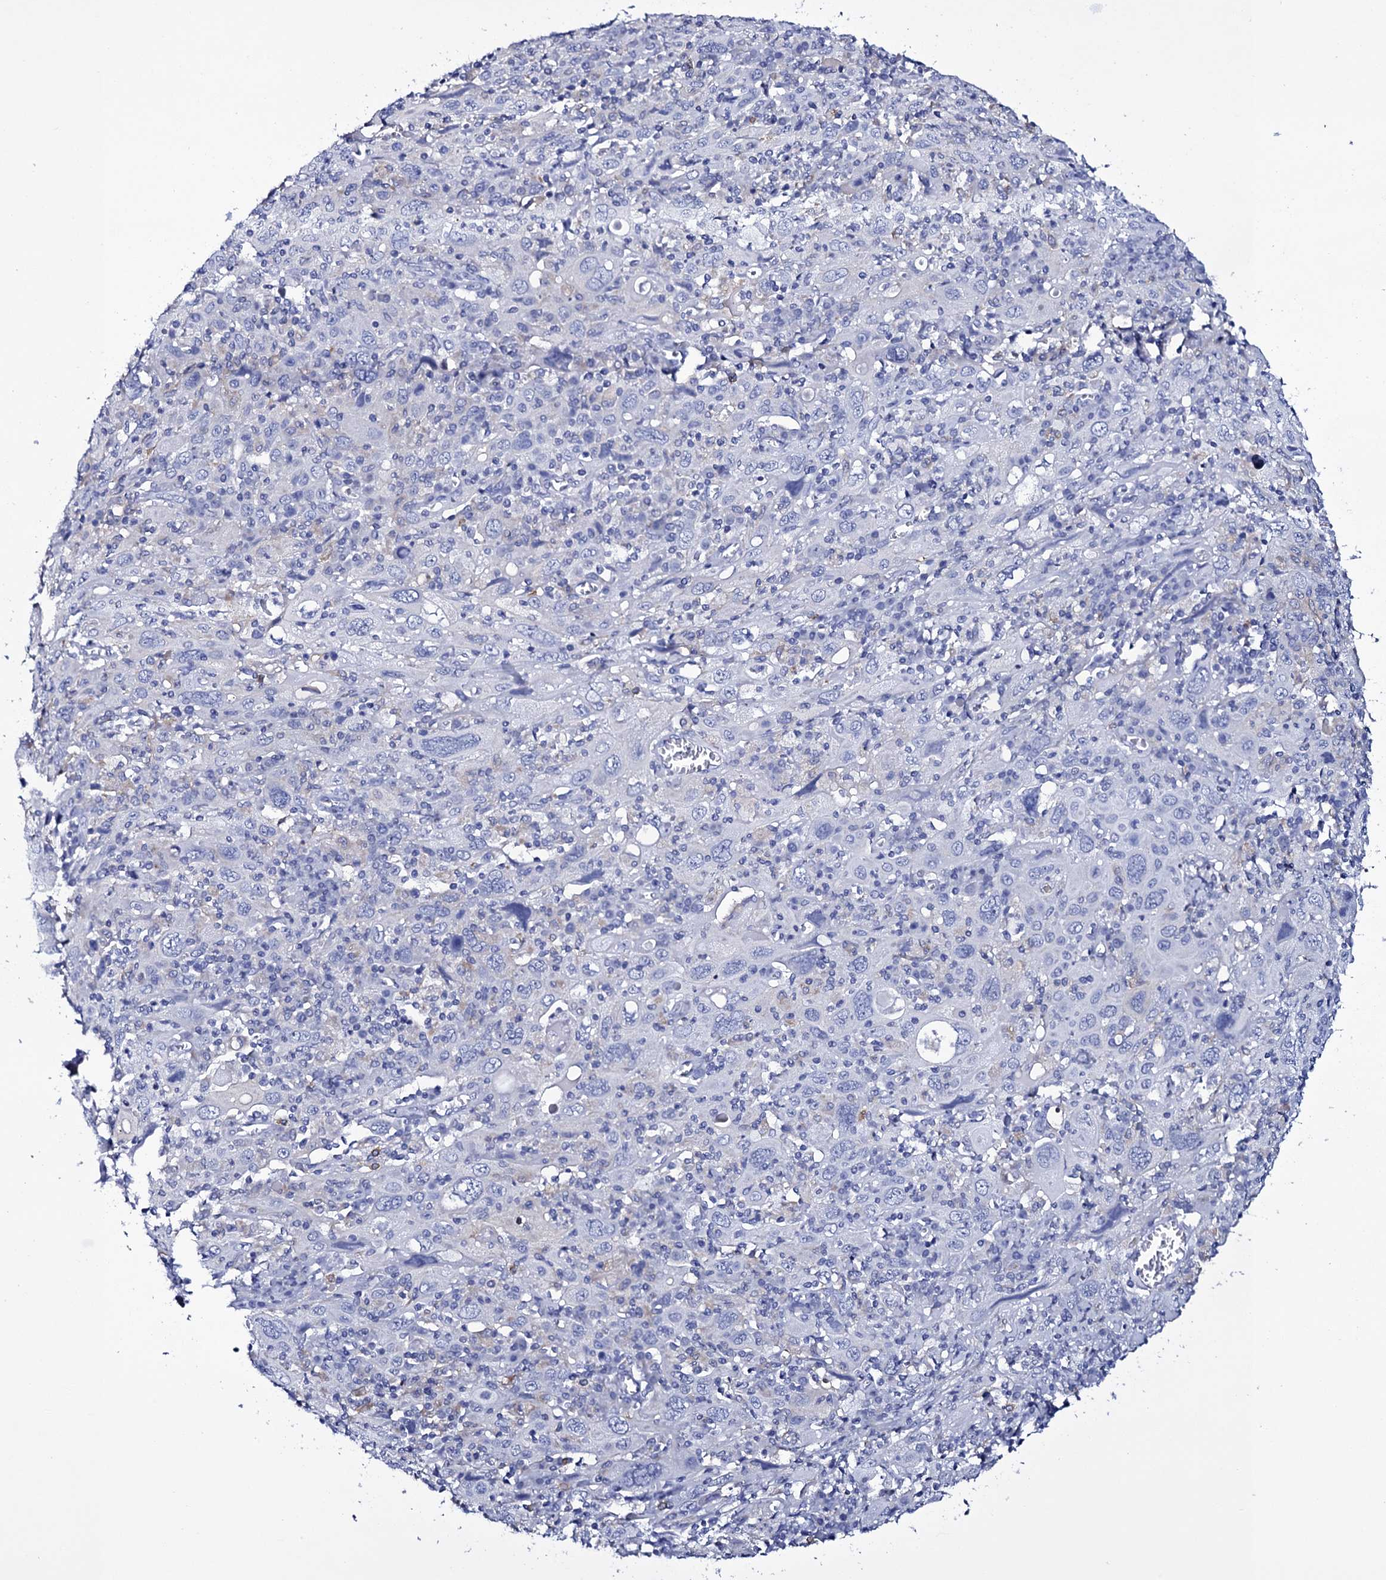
{"staining": {"intensity": "negative", "quantity": "none", "location": "none"}, "tissue": "cervical cancer", "cell_type": "Tumor cells", "image_type": "cancer", "snomed": [{"axis": "morphology", "description": "Squamous cell carcinoma, NOS"}, {"axis": "topography", "description": "Cervix"}], "caption": "This is a photomicrograph of immunohistochemistry staining of squamous cell carcinoma (cervical), which shows no positivity in tumor cells.", "gene": "ITPRID2", "patient": {"sex": "female", "age": 46}}